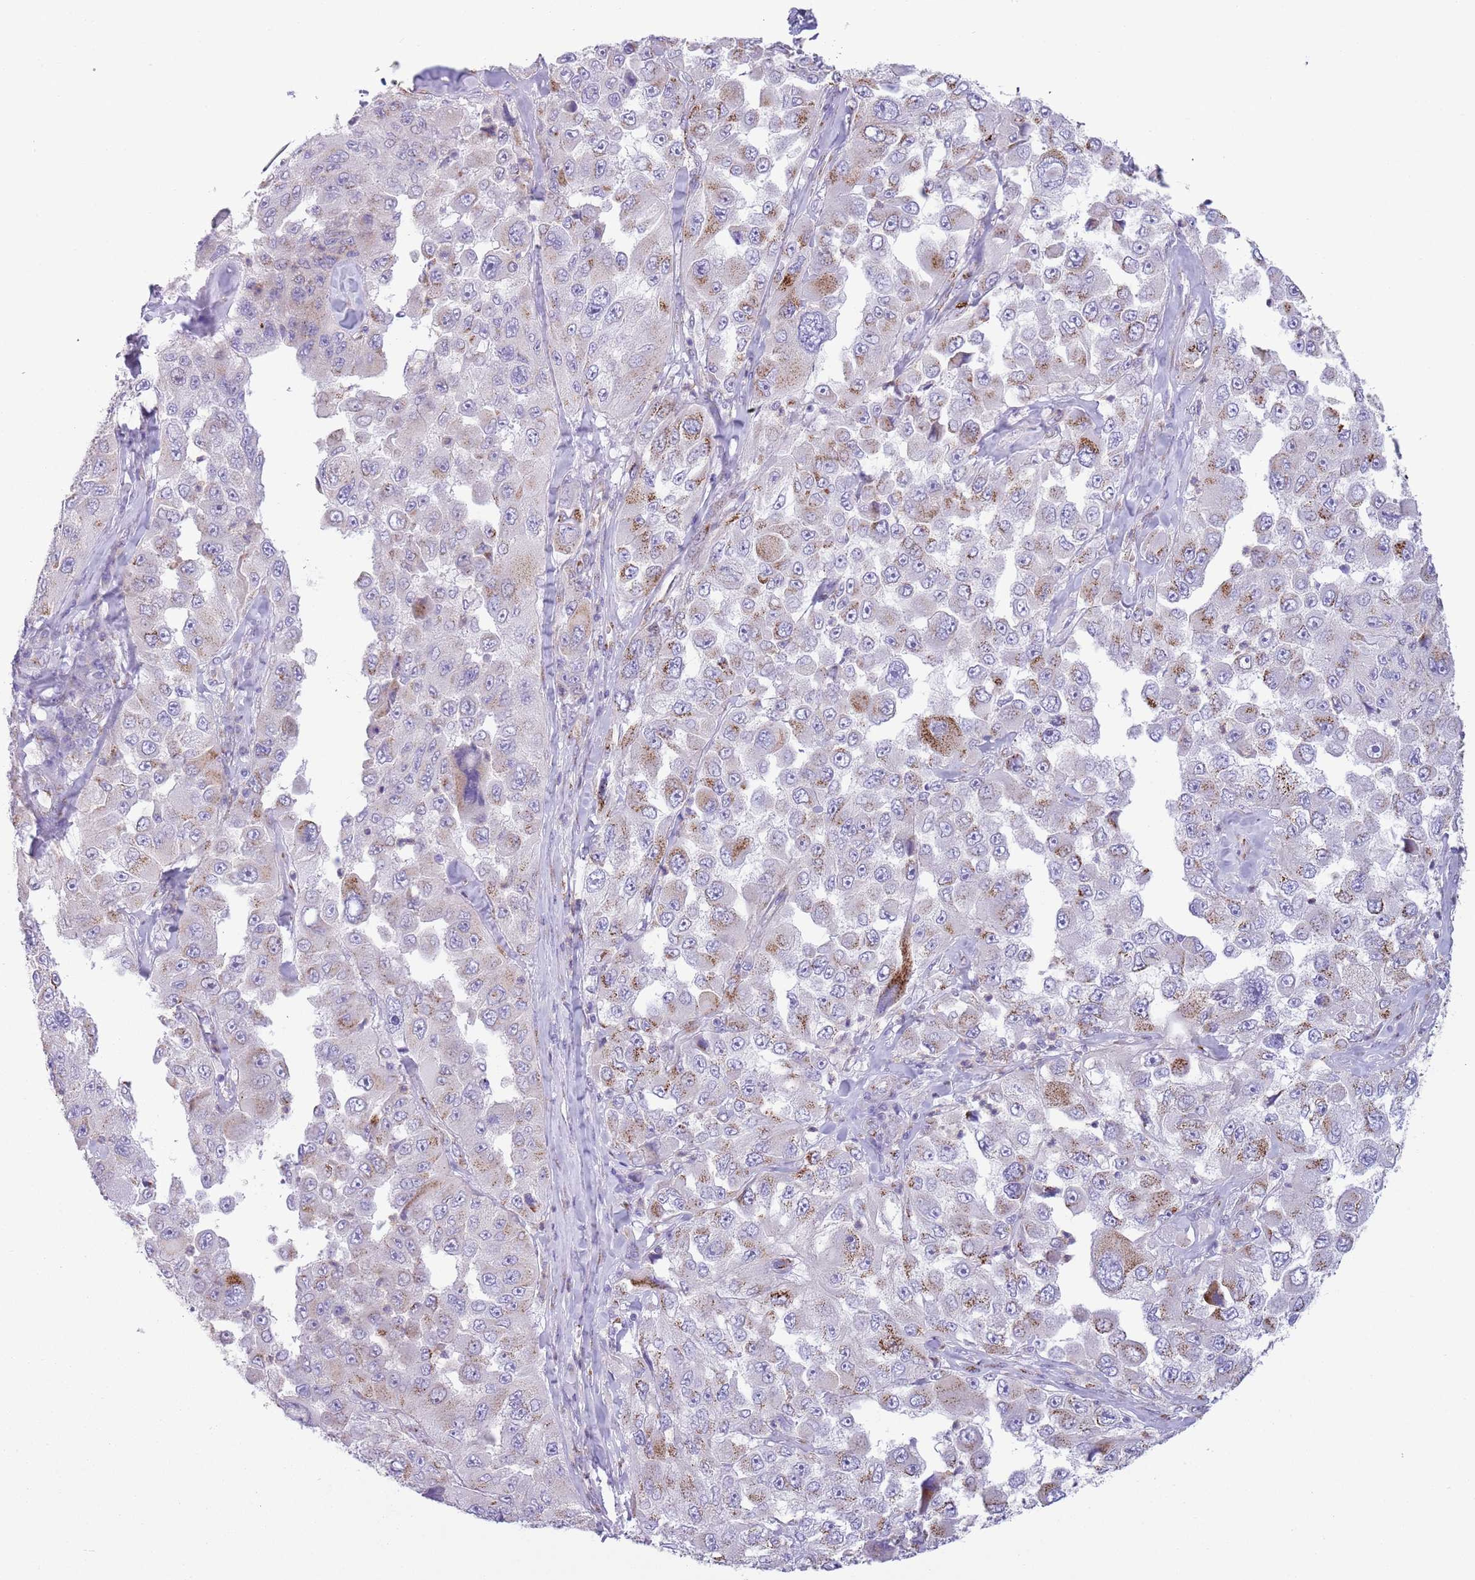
{"staining": {"intensity": "moderate", "quantity": "<25%", "location": "cytoplasmic/membranous"}, "tissue": "melanoma", "cell_type": "Tumor cells", "image_type": "cancer", "snomed": [{"axis": "morphology", "description": "Malignant melanoma, Metastatic site"}, {"axis": "topography", "description": "Lymph node"}], "caption": "An immunohistochemistry micrograph of tumor tissue is shown. Protein staining in brown highlights moderate cytoplasmic/membranous positivity in melanoma within tumor cells.", "gene": "C20orf96", "patient": {"sex": "male", "age": 62}}